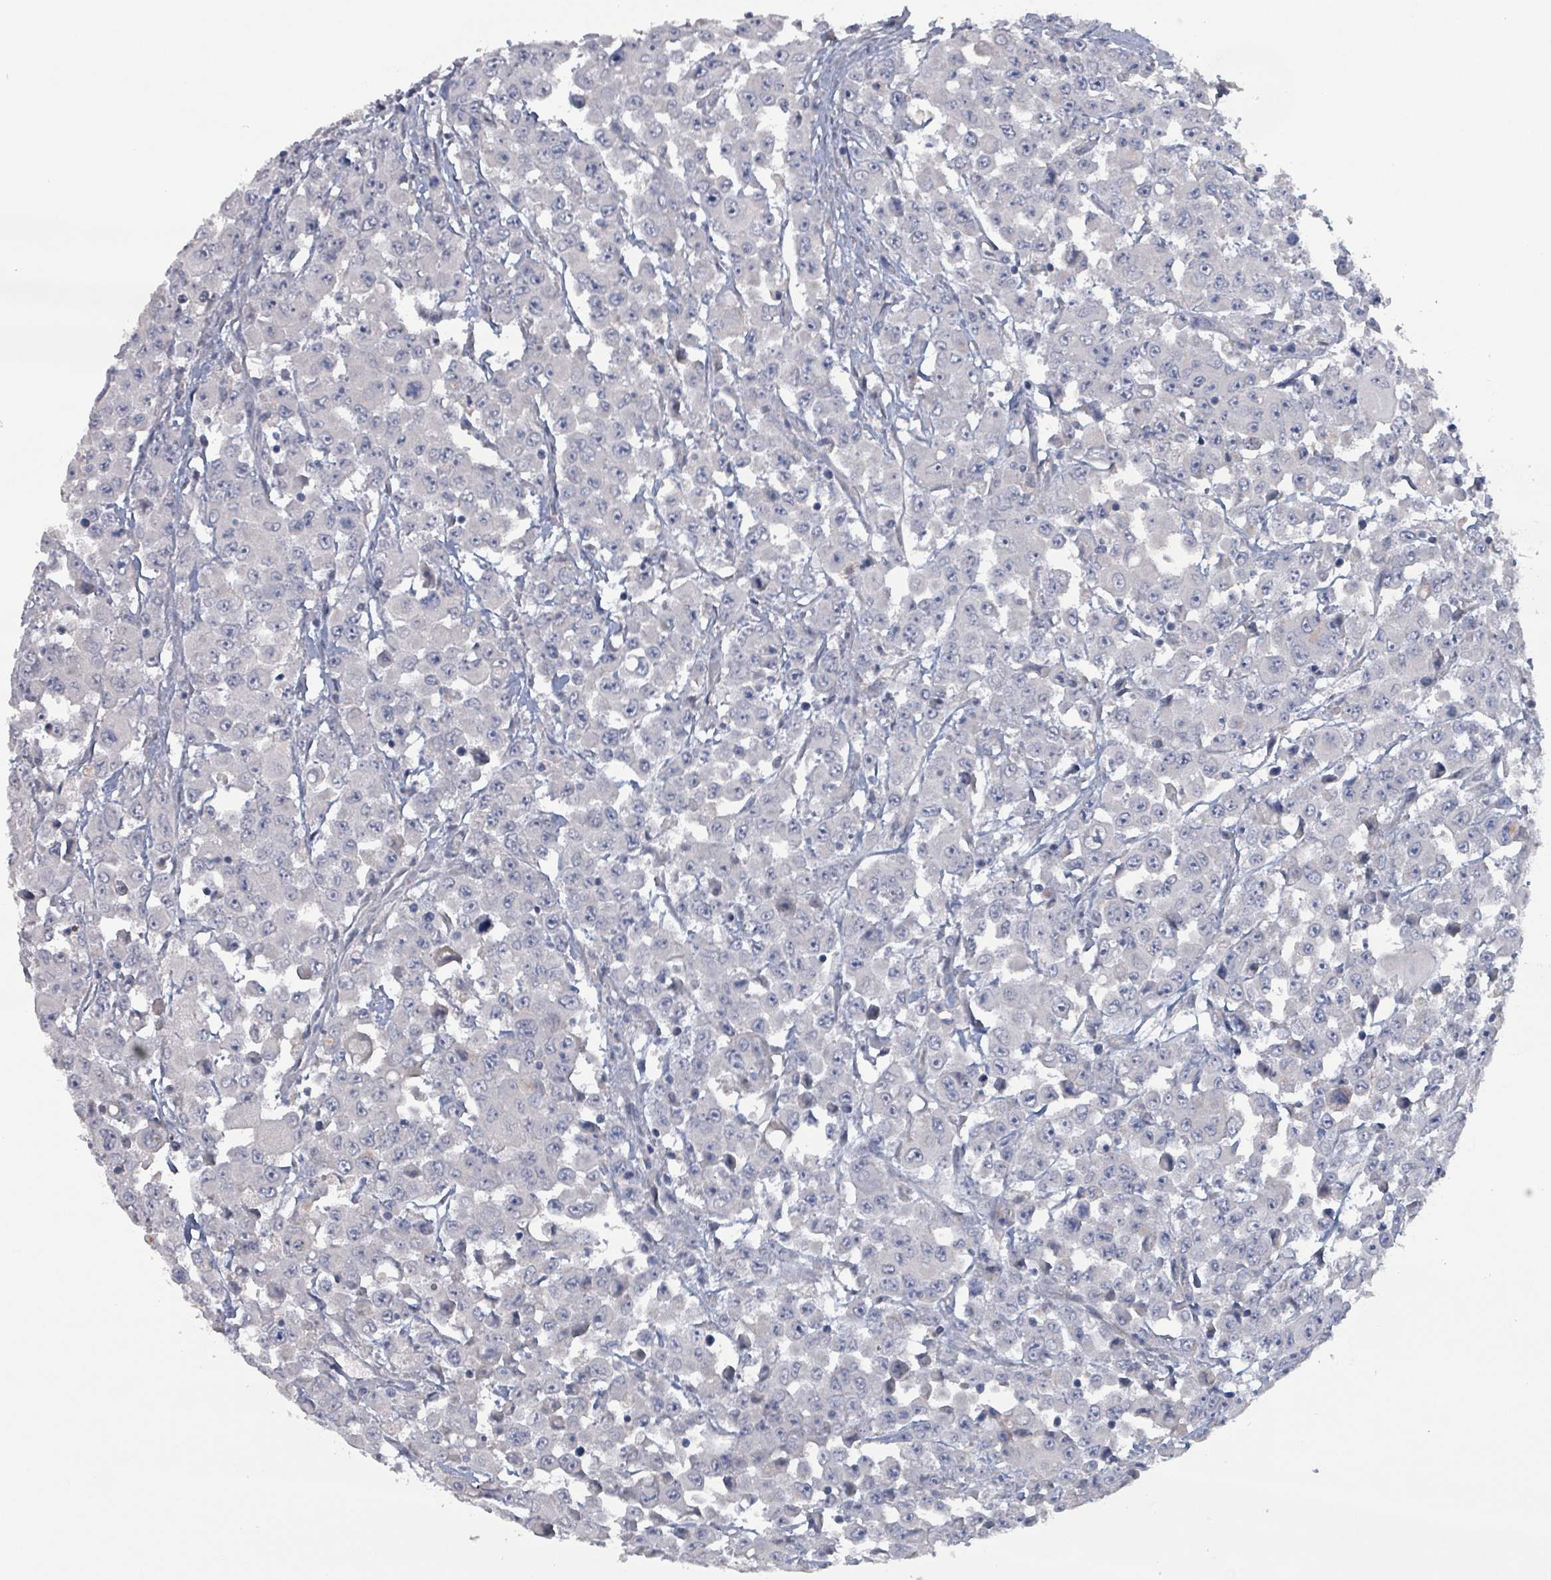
{"staining": {"intensity": "negative", "quantity": "none", "location": "none"}, "tissue": "colorectal cancer", "cell_type": "Tumor cells", "image_type": "cancer", "snomed": [{"axis": "morphology", "description": "Adenocarcinoma, NOS"}, {"axis": "topography", "description": "Colon"}], "caption": "The immunohistochemistry (IHC) photomicrograph has no significant positivity in tumor cells of adenocarcinoma (colorectal) tissue.", "gene": "TAAR5", "patient": {"sex": "male", "age": 51}}